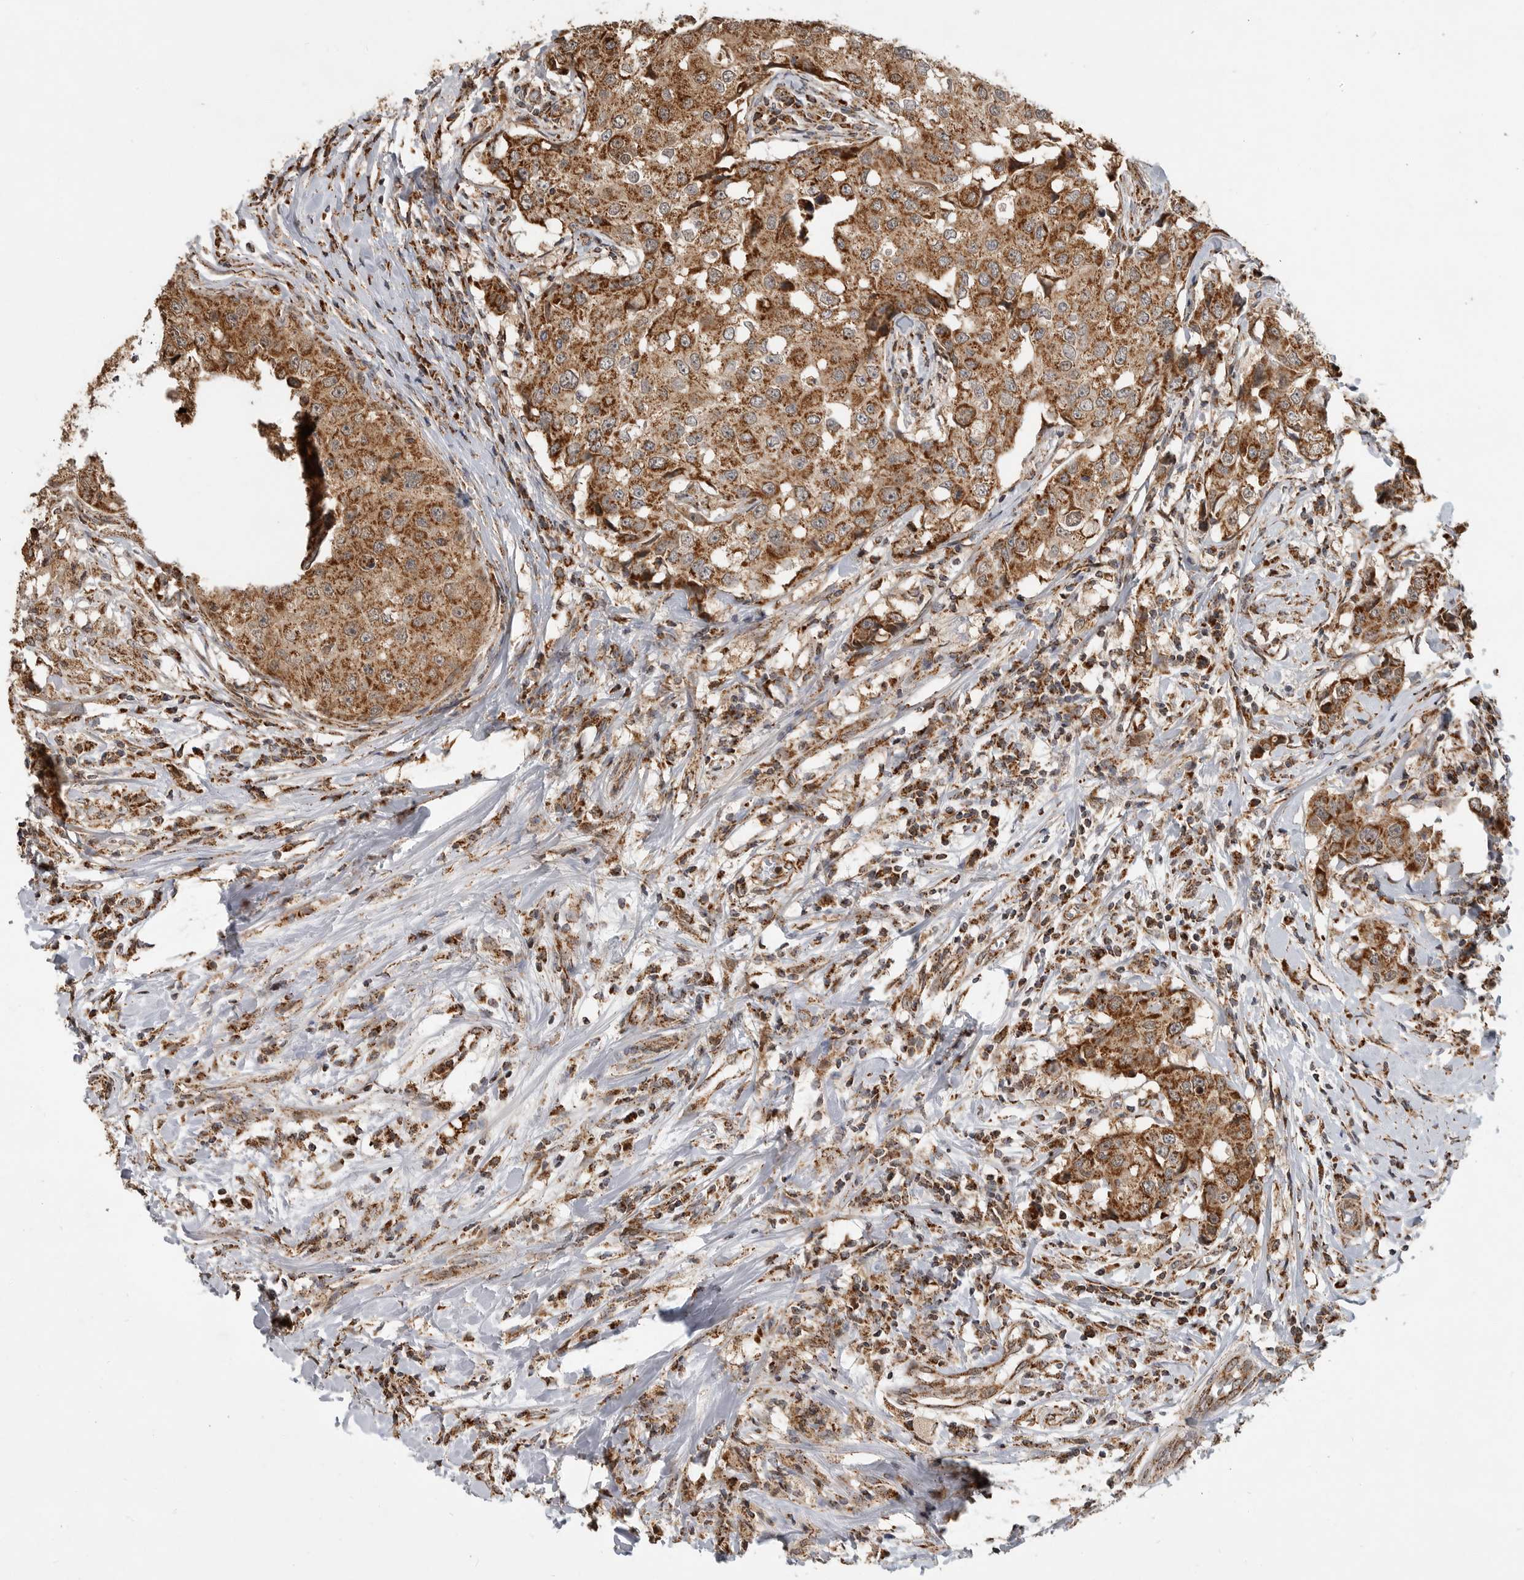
{"staining": {"intensity": "strong", "quantity": ">75%", "location": "cytoplasmic/membranous"}, "tissue": "breast cancer", "cell_type": "Tumor cells", "image_type": "cancer", "snomed": [{"axis": "morphology", "description": "Duct carcinoma"}, {"axis": "topography", "description": "Breast"}], "caption": "This photomicrograph demonstrates breast infiltrating ductal carcinoma stained with IHC to label a protein in brown. The cytoplasmic/membranous of tumor cells show strong positivity for the protein. Nuclei are counter-stained blue.", "gene": "GCNT2", "patient": {"sex": "female", "age": 27}}